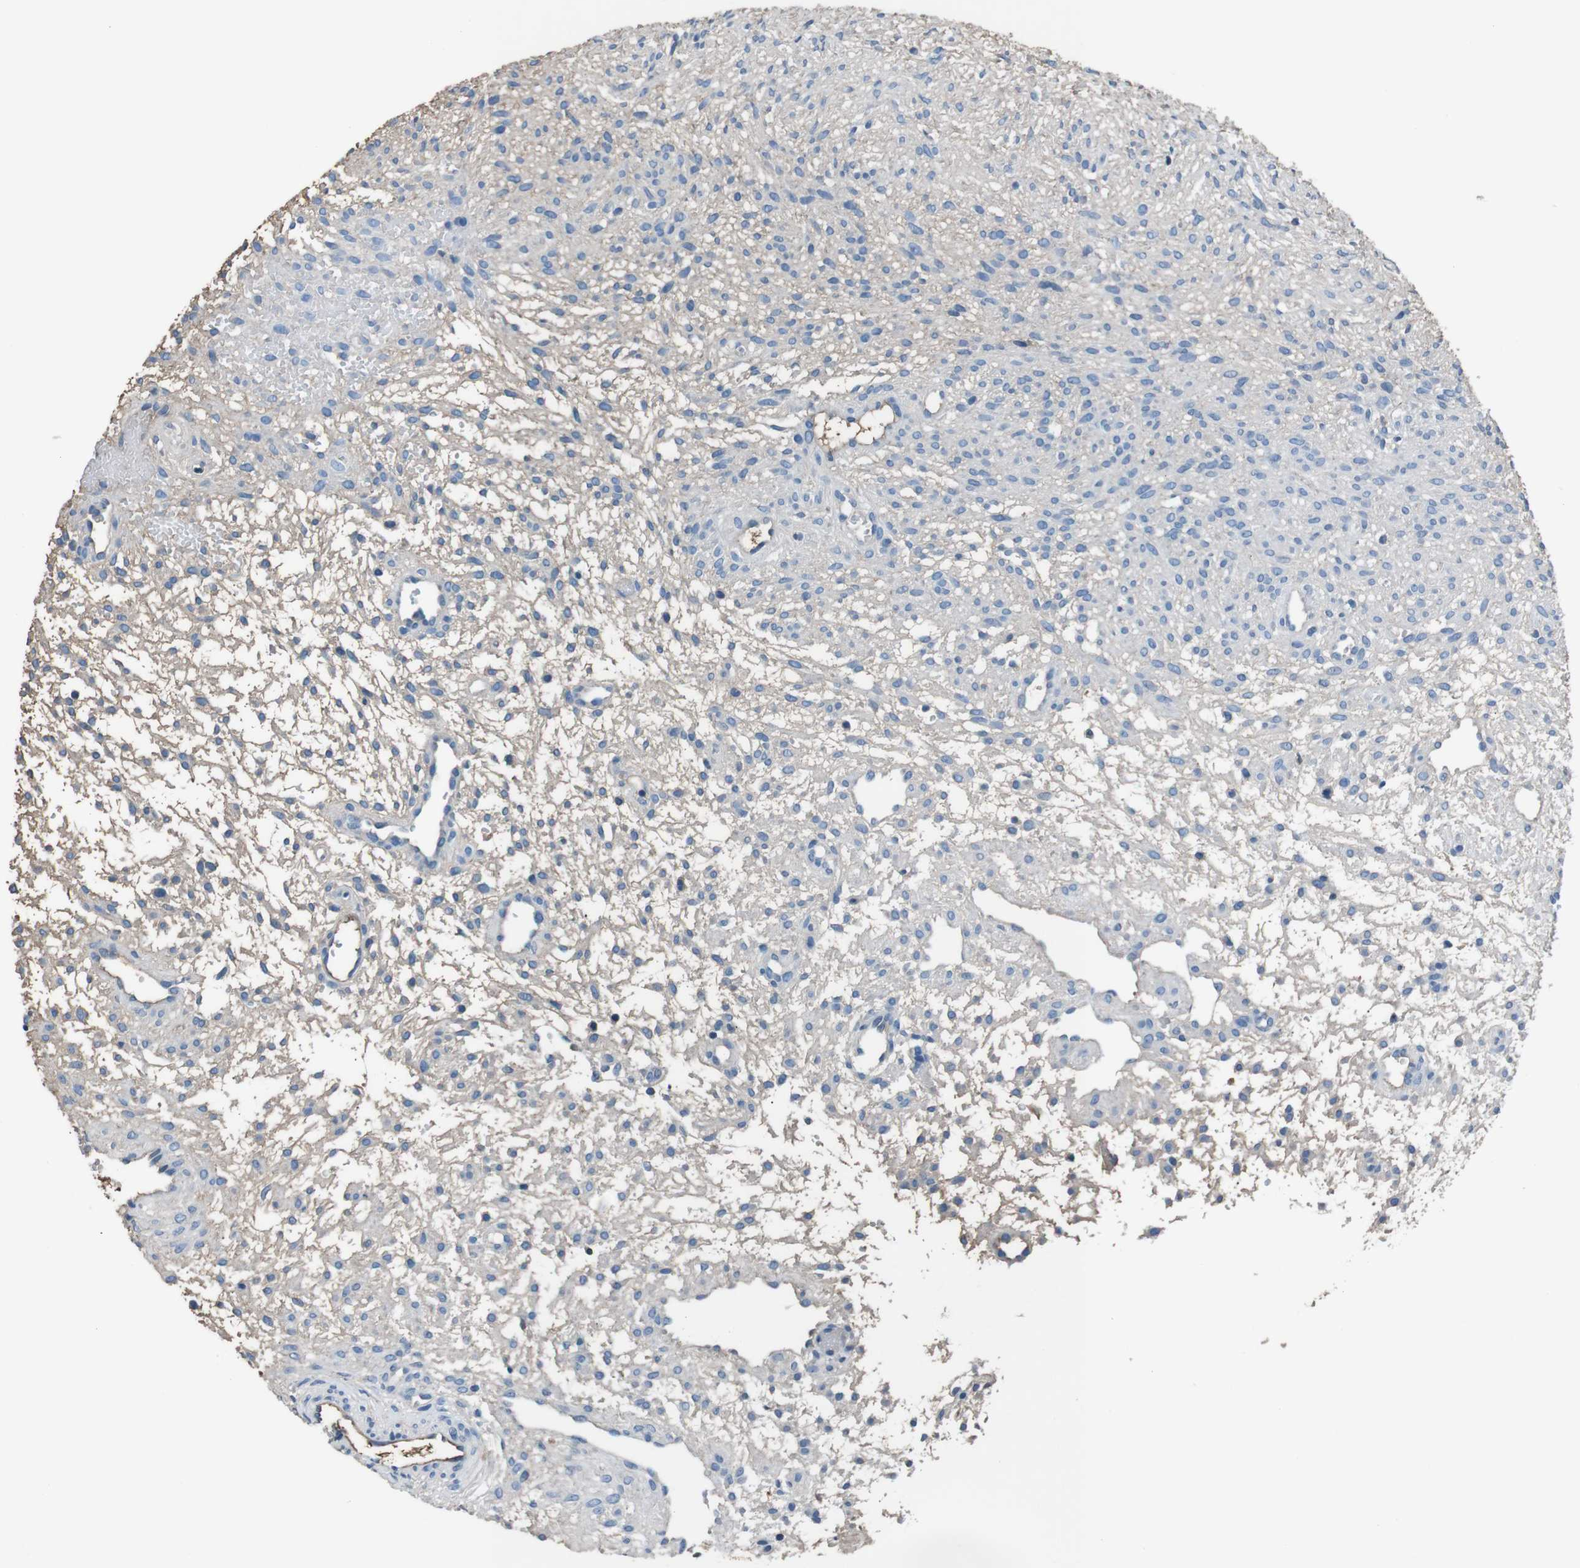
{"staining": {"intensity": "negative", "quantity": "none", "location": "none"}, "tissue": "ovary", "cell_type": "Ovarian stroma cells", "image_type": "normal", "snomed": [{"axis": "morphology", "description": "Normal tissue, NOS"}, {"axis": "morphology", "description": "Cyst, NOS"}, {"axis": "topography", "description": "Ovary"}], "caption": "DAB immunohistochemical staining of normal ovary shows no significant expression in ovarian stroma cells.", "gene": "LEP", "patient": {"sex": "female", "age": 18}}